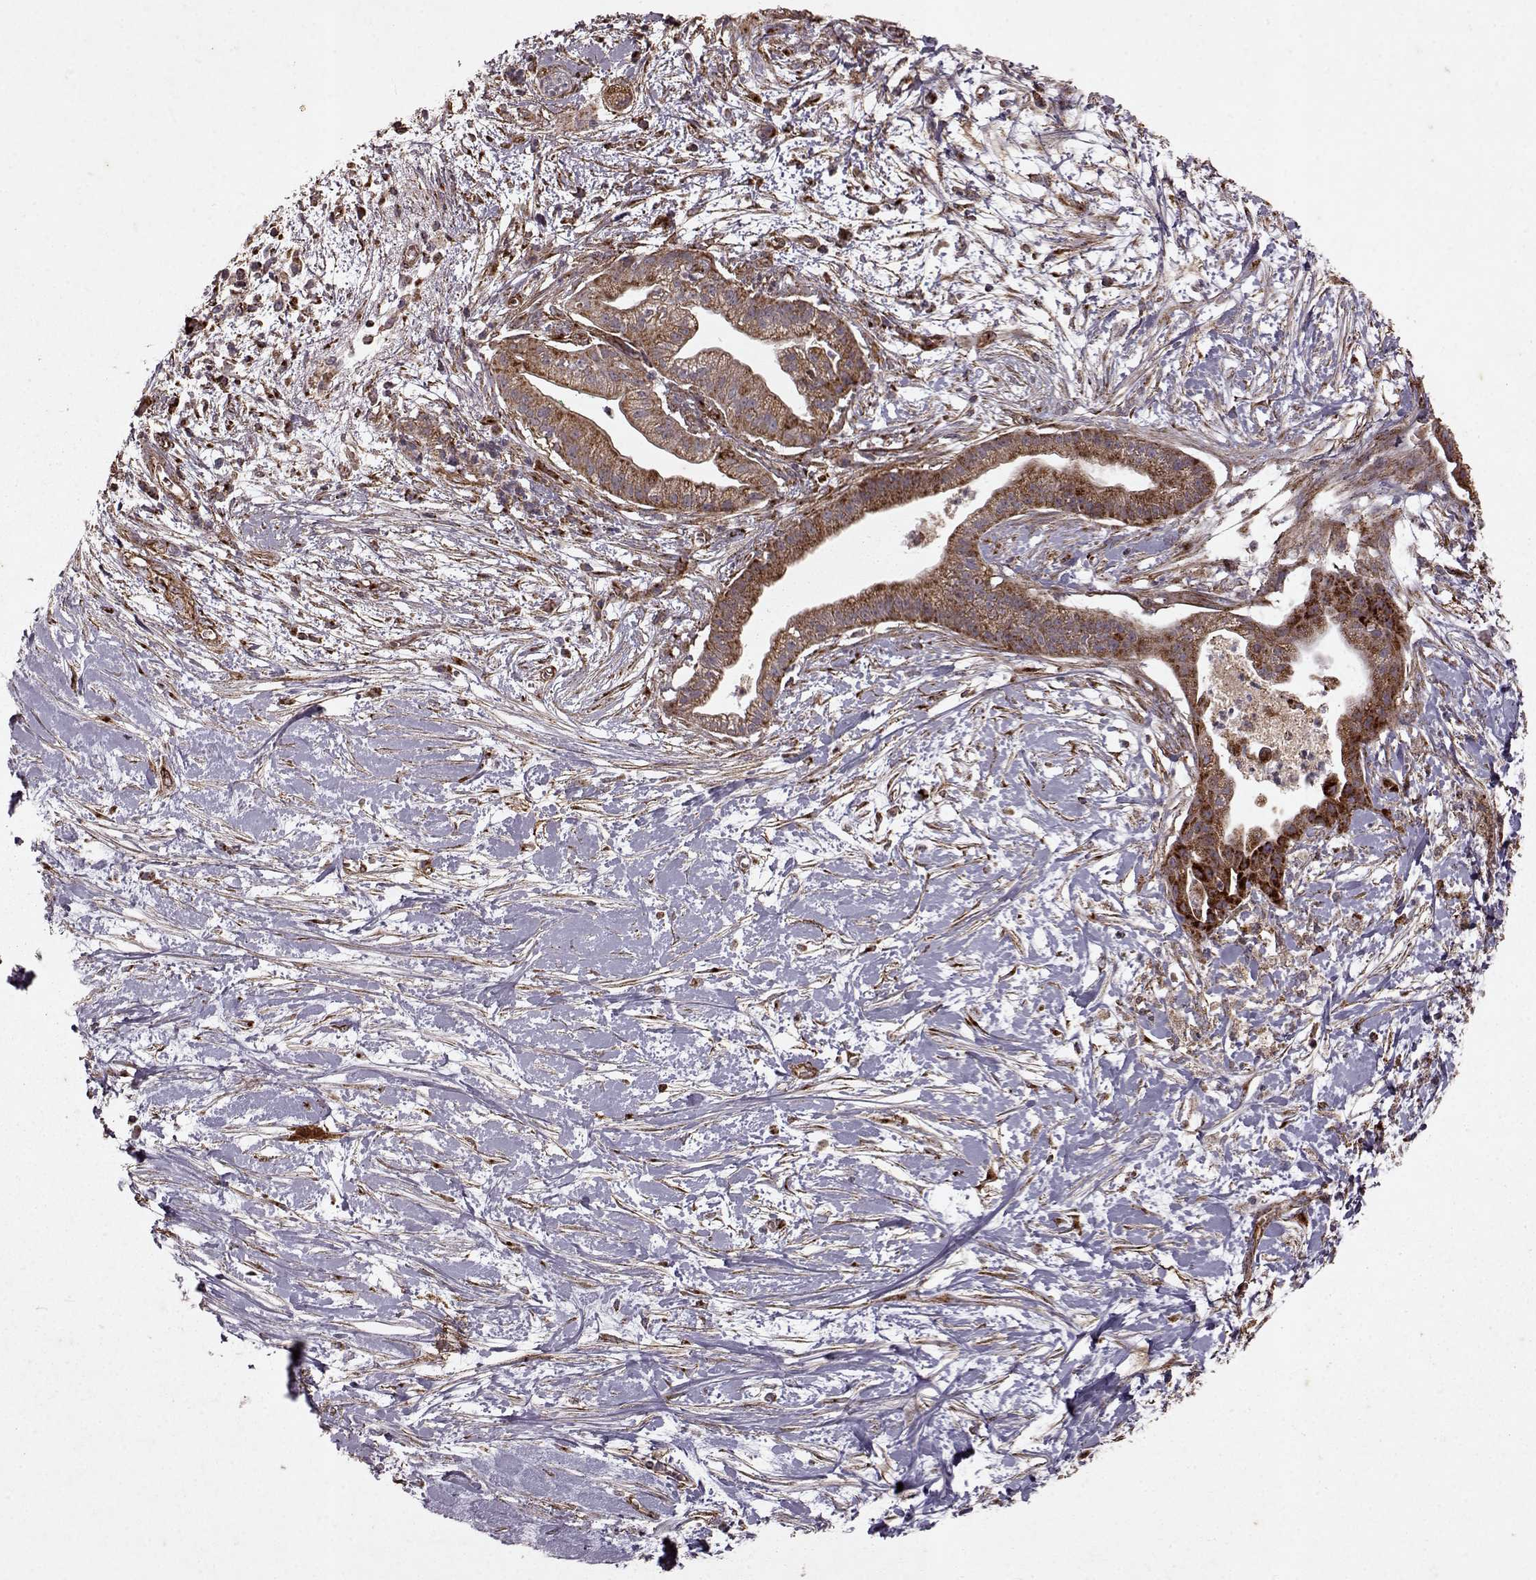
{"staining": {"intensity": "strong", "quantity": "25%-75%", "location": "cytoplasmic/membranous"}, "tissue": "pancreatic cancer", "cell_type": "Tumor cells", "image_type": "cancer", "snomed": [{"axis": "morphology", "description": "Normal tissue, NOS"}, {"axis": "morphology", "description": "Adenocarcinoma, NOS"}, {"axis": "topography", "description": "Lymph node"}, {"axis": "topography", "description": "Pancreas"}], "caption": "Pancreatic cancer stained with IHC exhibits strong cytoplasmic/membranous positivity in about 25%-75% of tumor cells.", "gene": "FXN", "patient": {"sex": "female", "age": 58}}